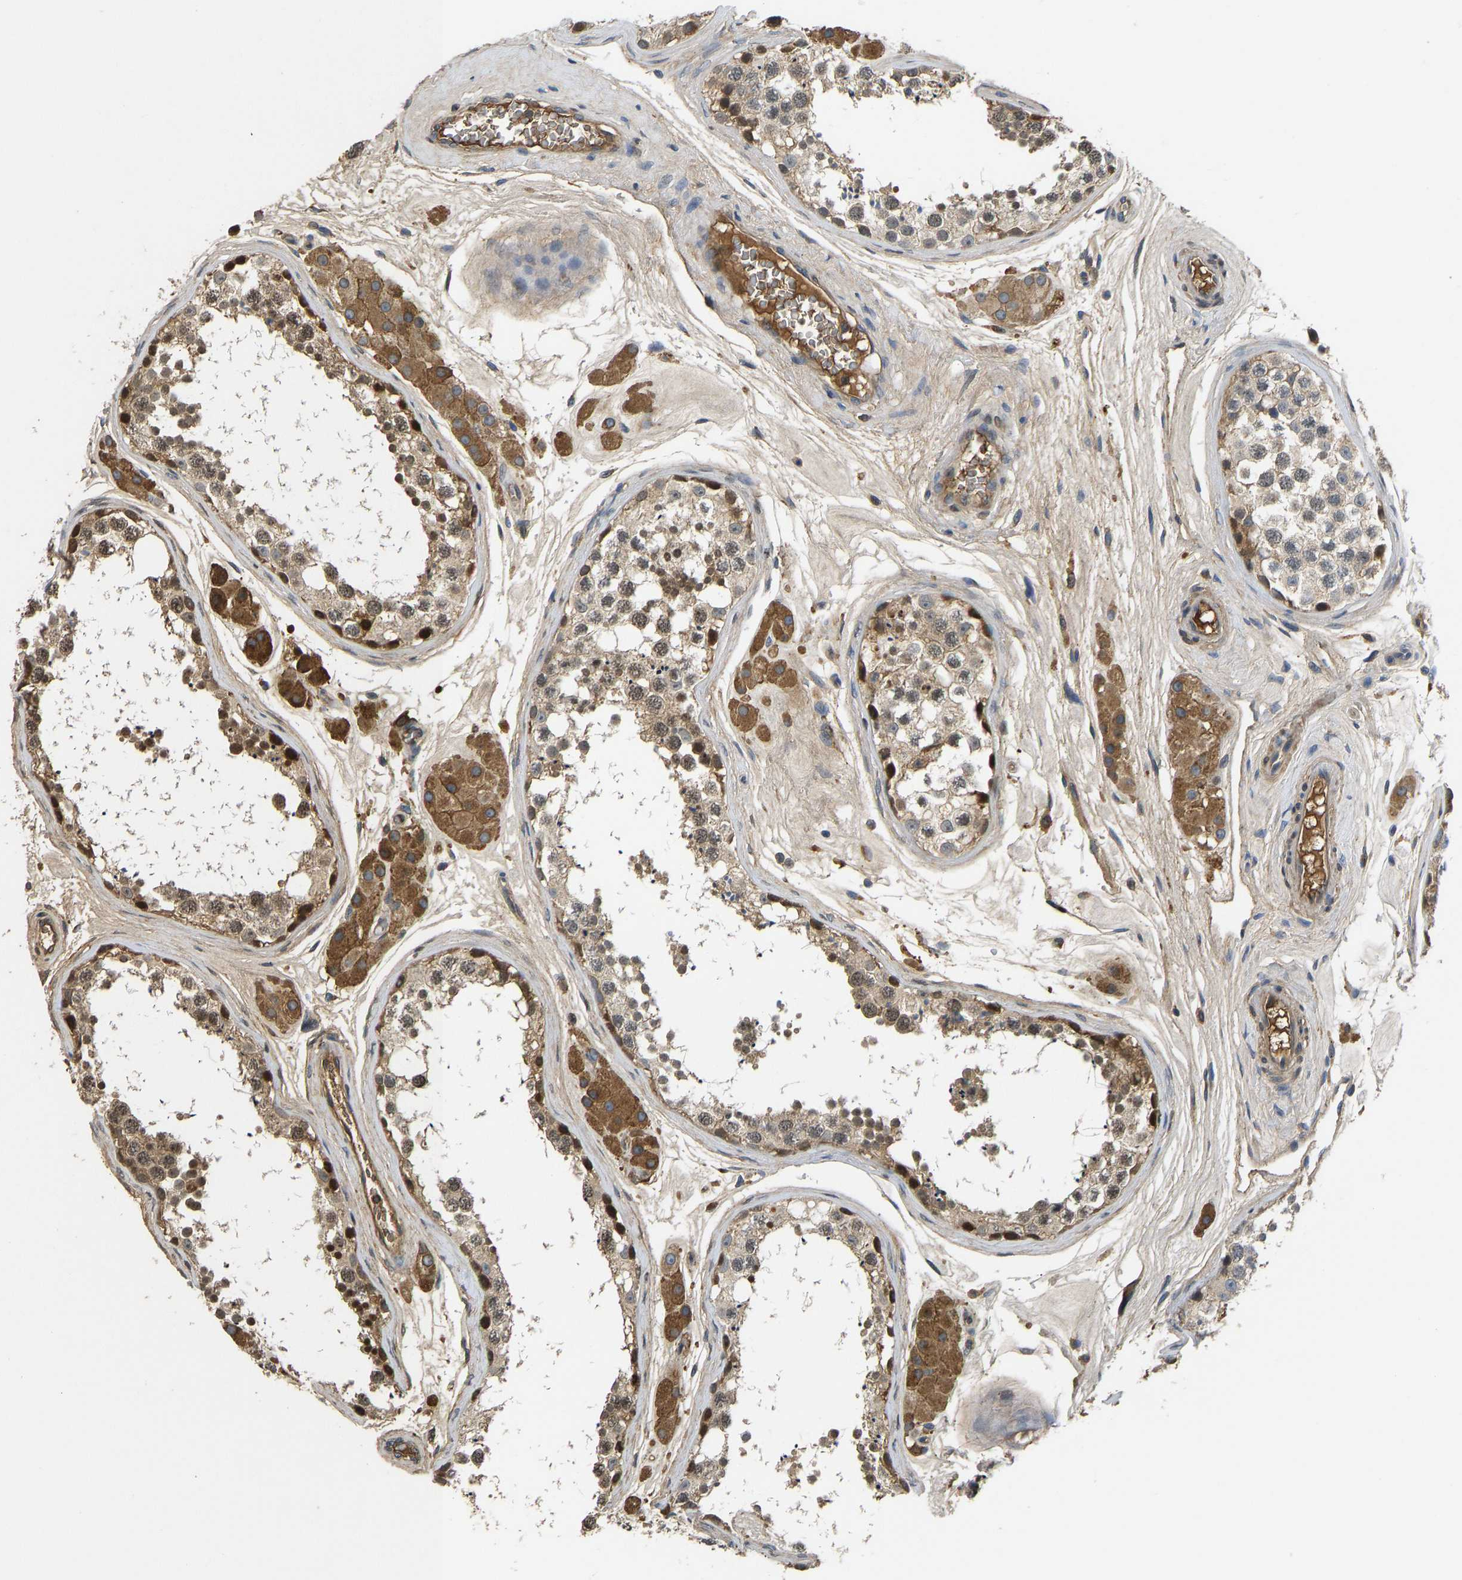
{"staining": {"intensity": "strong", "quantity": "<25%", "location": "cytoplasmic/membranous,nuclear"}, "tissue": "testis", "cell_type": "Cells in seminiferous ducts", "image_type": "normal", "snomed": [{"axis": "morphology", "description": "Normal tissue, NOS"}, {"axis": "topography", "description": "Testis"}], "caption": "DAB immunohistochemical staining of unremarkable human testis exhibits strong cytoplasmic/membranous,nuclear protein positivity in about <25% of cells in seminiferous ducts. Using DAB (3,3'-diaminobenzidine) (brown) and hematoxylin (blue) stains, captured at high magnification using brightfield microscopy.", "gene": "VCPKMT", "patient": {"sex": "male", "age": 56}}